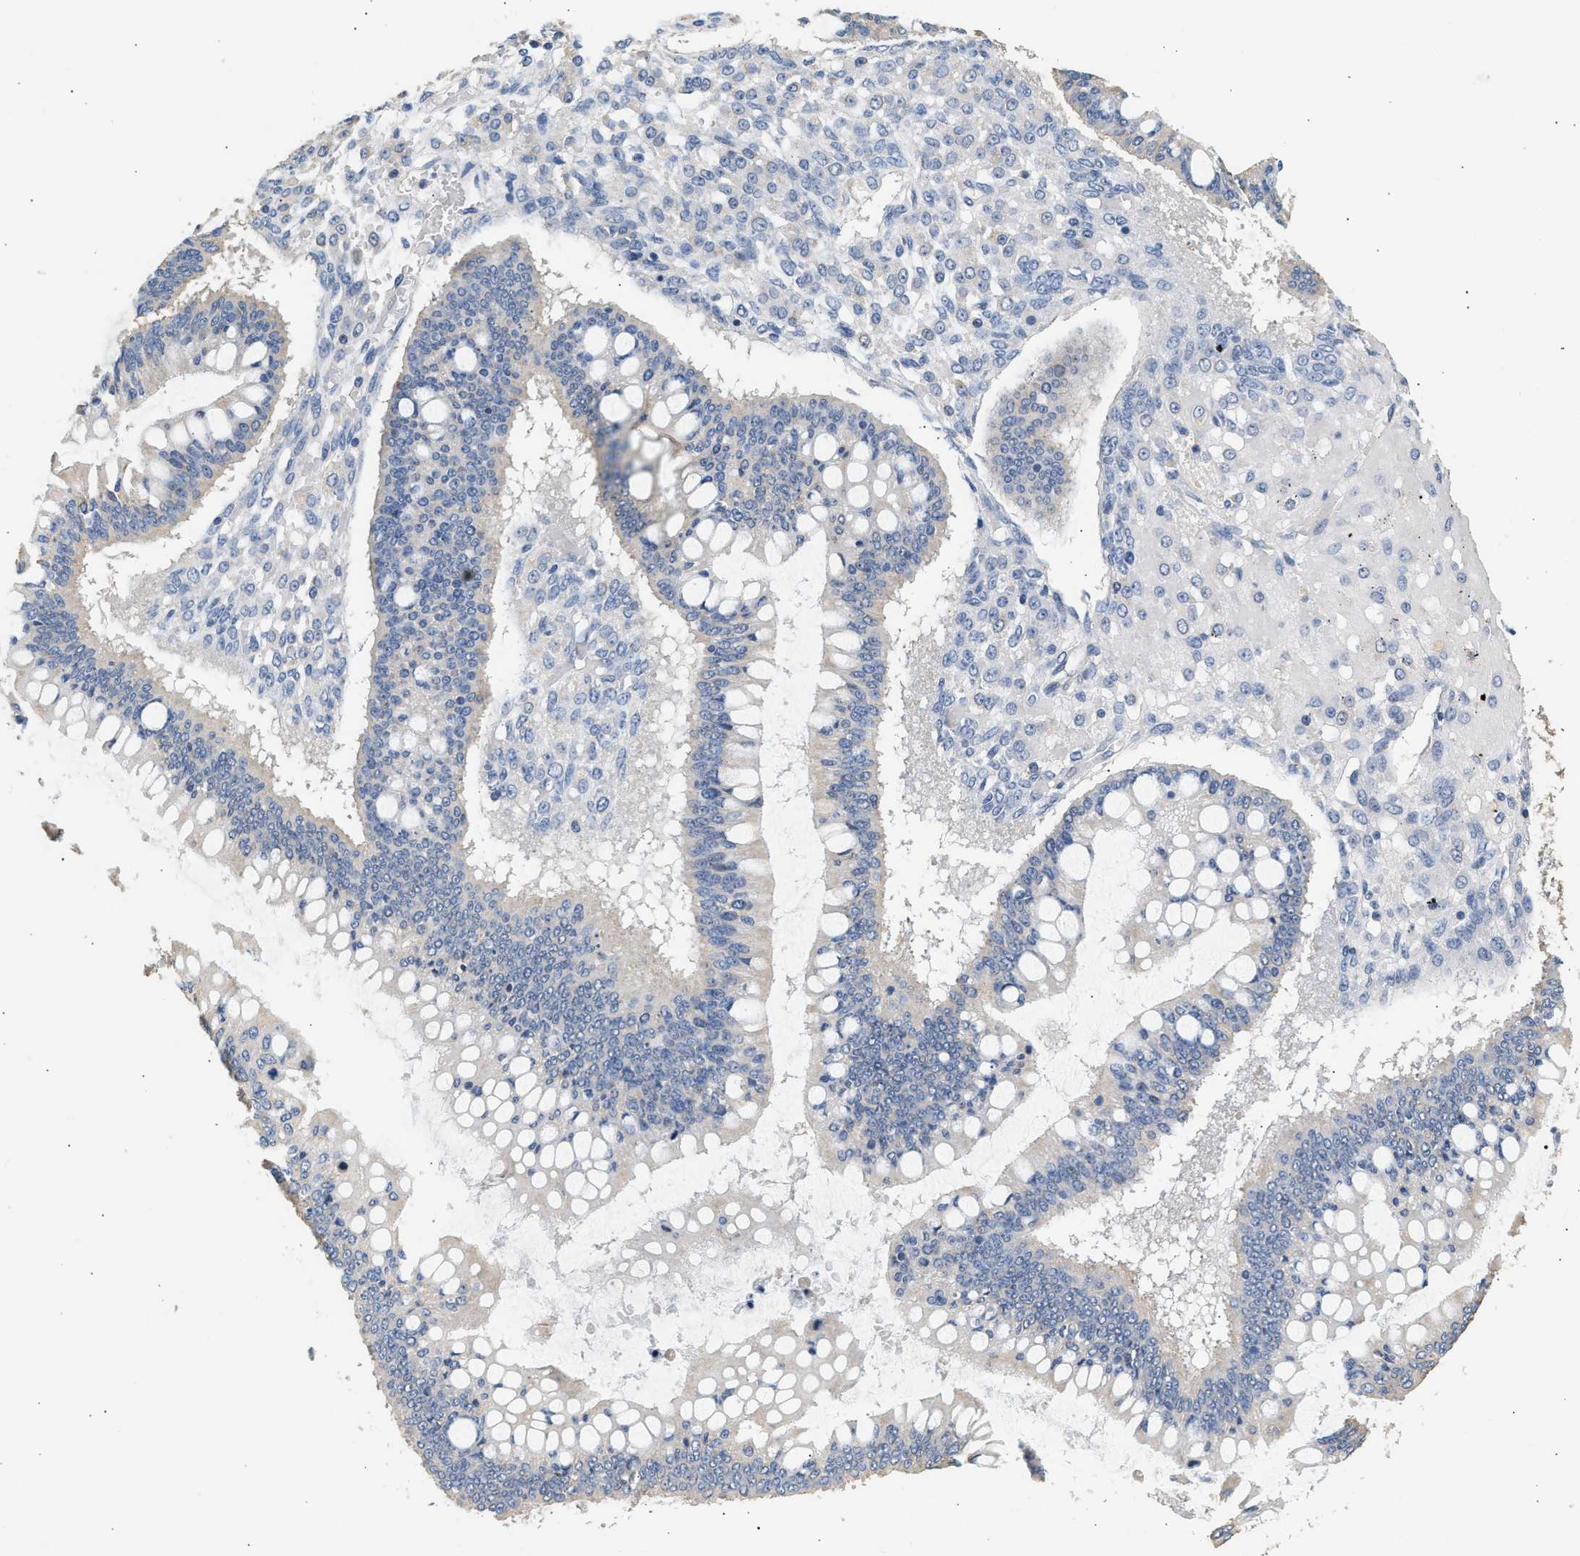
{"staining": {"intensity": "negative", "quantity": "none", "location": "none"}, "tissue": "ovarian cancer", "cell_type": "Tumor cells", "image_type": "cancer", "snomed": [{"axis": "morphology", "description": "Cystadenocarcinoma, mucinous, NOS"}, {"axis": "topography", "description": "Ovary"}], "caption": "This image is of ovarian cancer stained with immunohistochemistry (IHC) to label a protein in brown with the nuclei are counter-stained blue. There is no positivity in tumor cells.", "gene": "WDR31", "patient": {"sex": "female", "age": 73}}